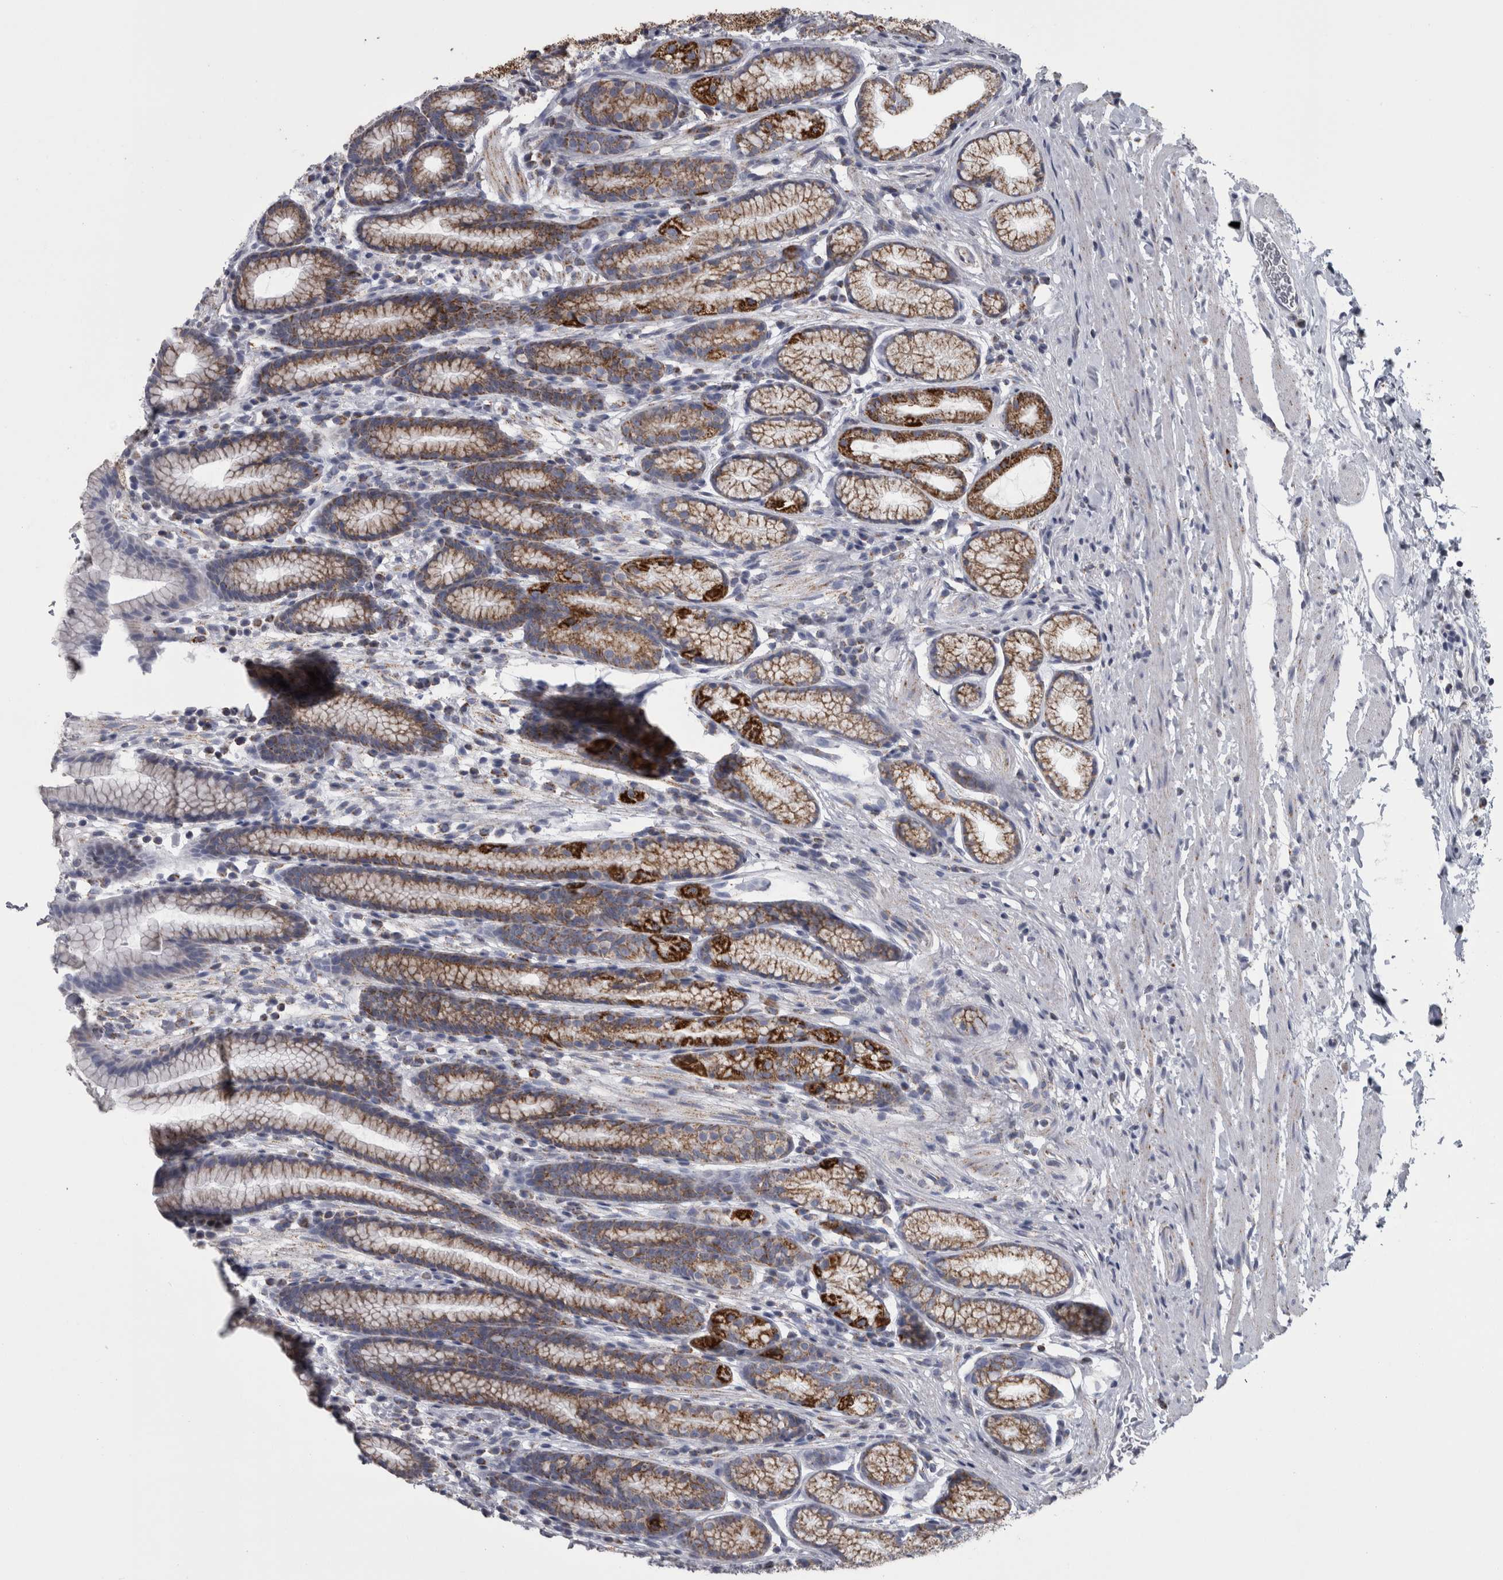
{"staining": {"intensity": "strong", "quantity": "25%-75%", "location": "cytoplasmic/membranous"}, "tissue": "stomach", "cell_type": "Glandular cells", "image_type": "normal", "snomed": [{"axis": "morphology", "description": "Normal tissue, NOS"}, {"axis": "topography", "description": "Stomach"}], "caption": "Stomach was stained to show a protein in brown. There is high levels of strong cytoplasmic/membranous staining in approximately 25%-75% of glandular cells.", "gene": "DBT", "patient": {"sex": "male", "age": 42}}